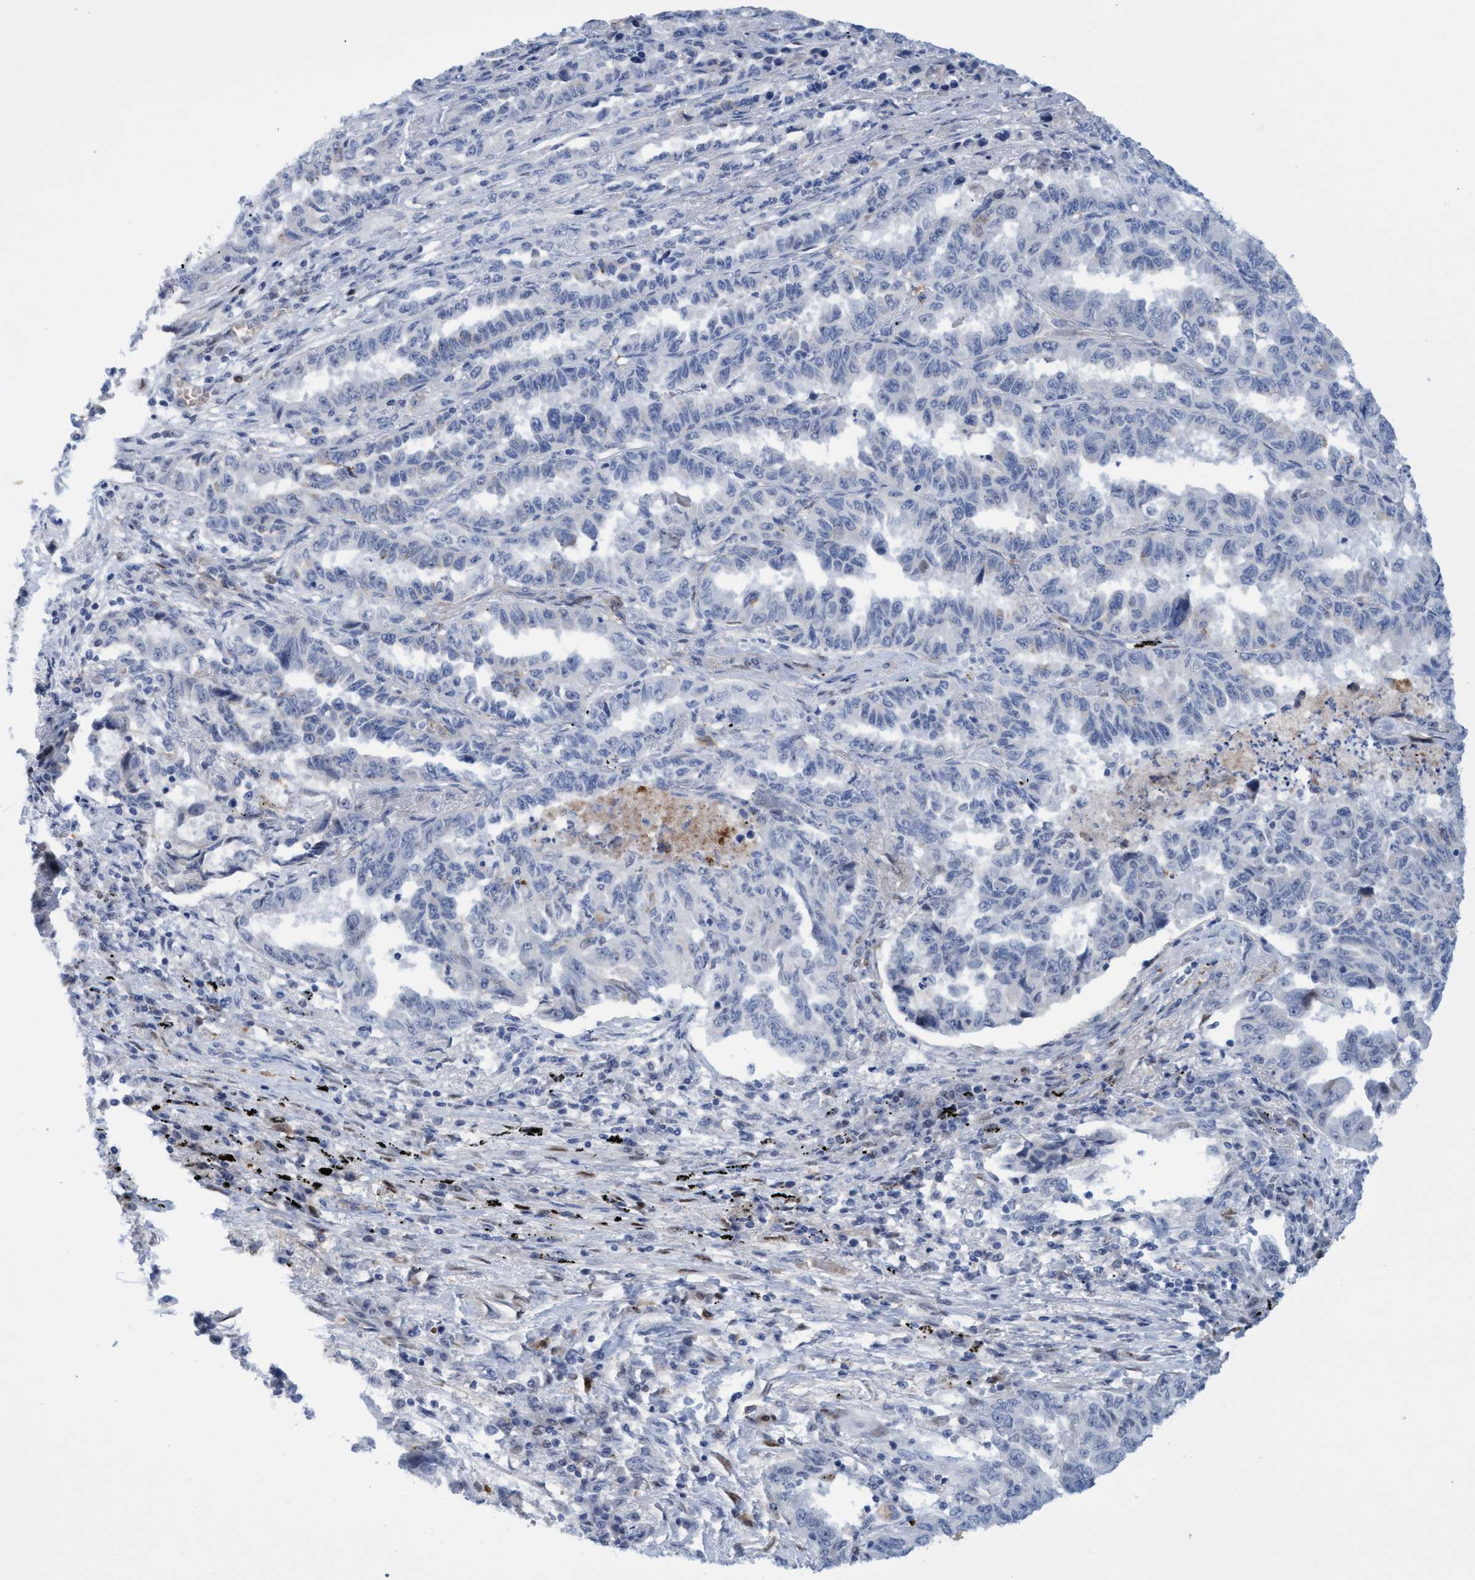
{"staining": {"intensity": "negative", "quantity": "none", "location": "none"}, "tissue": "lung cancer", "cell_type": "Tumor cells", "image_type": "cancer", "snomed": [{"axis": "morphology", "description": "Adenocarcinoma, NOS"}, {"axis": "topography", "description": "Lung"}], "caption": "High power microscopy image of an IHC image of lung adenocarcinoma, revealing no significant staining in tumor cells.", "gene": "PINX1", "patient": {"sex": "female", "age": 51}}